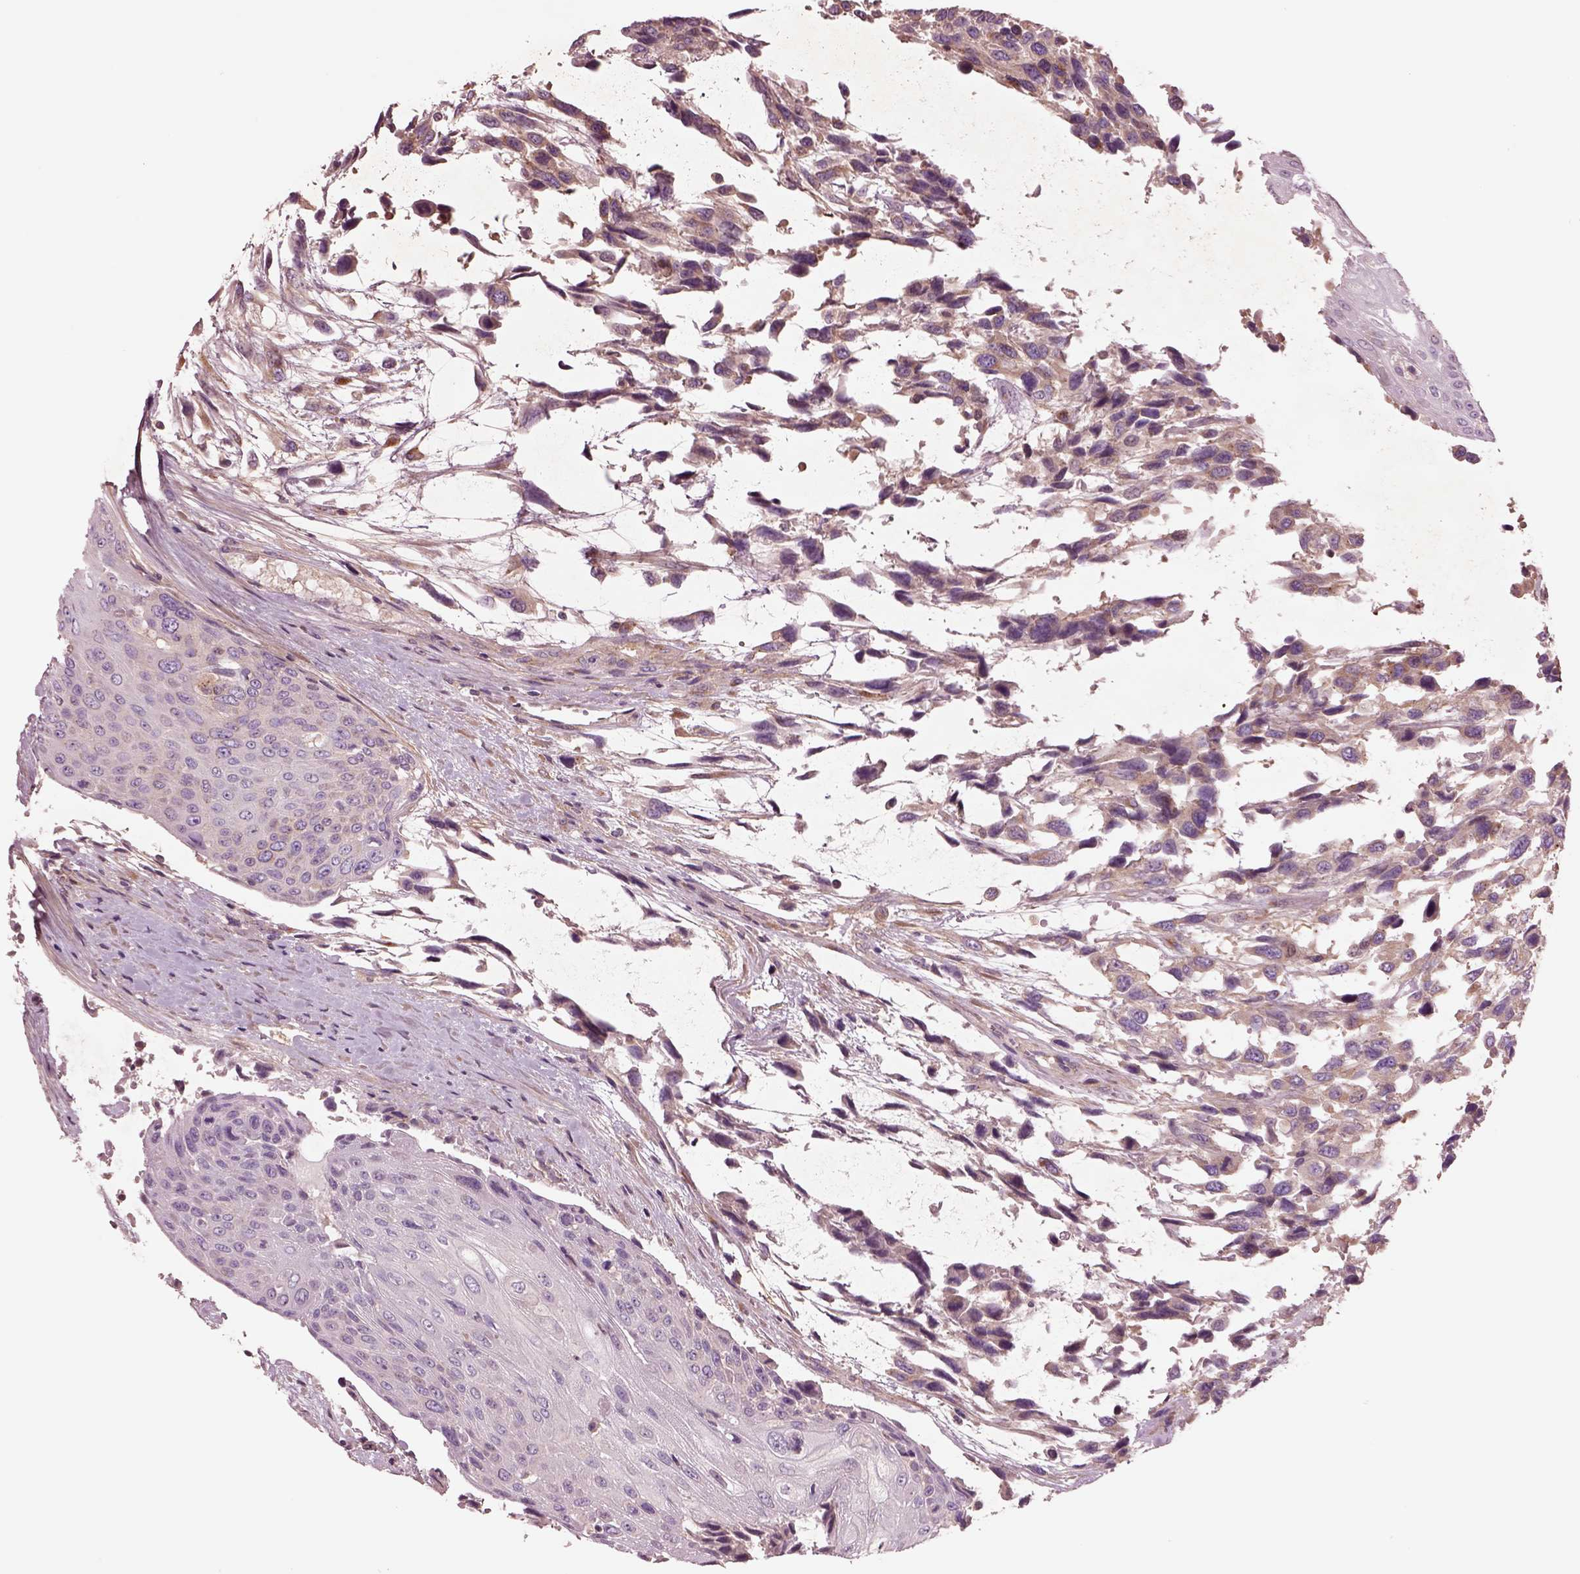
{"staining": {"intensity": "moderate", "quantity": ">75%", "location": "cytoplasmic/membranous"}, "tissue": "urothelial cancer", "cell_type": "Tumor cells", "image_type": "cancer", "snomed": [{"axis": "morphology", "description": "Urothelial carcinoma, High grade"}, {"axis": "topography", "description": "Urinary bladder"}], "caption": "Moderate cytoplasmic/membranous staining is seen in approximately >75% of tumor cells in high-grade urothelial carcinoma. (DAB = brown stain, brightfield microscopy at high magnification).", "gene": "SEC23A", "patient": {"sex": "female", "age": 70}}